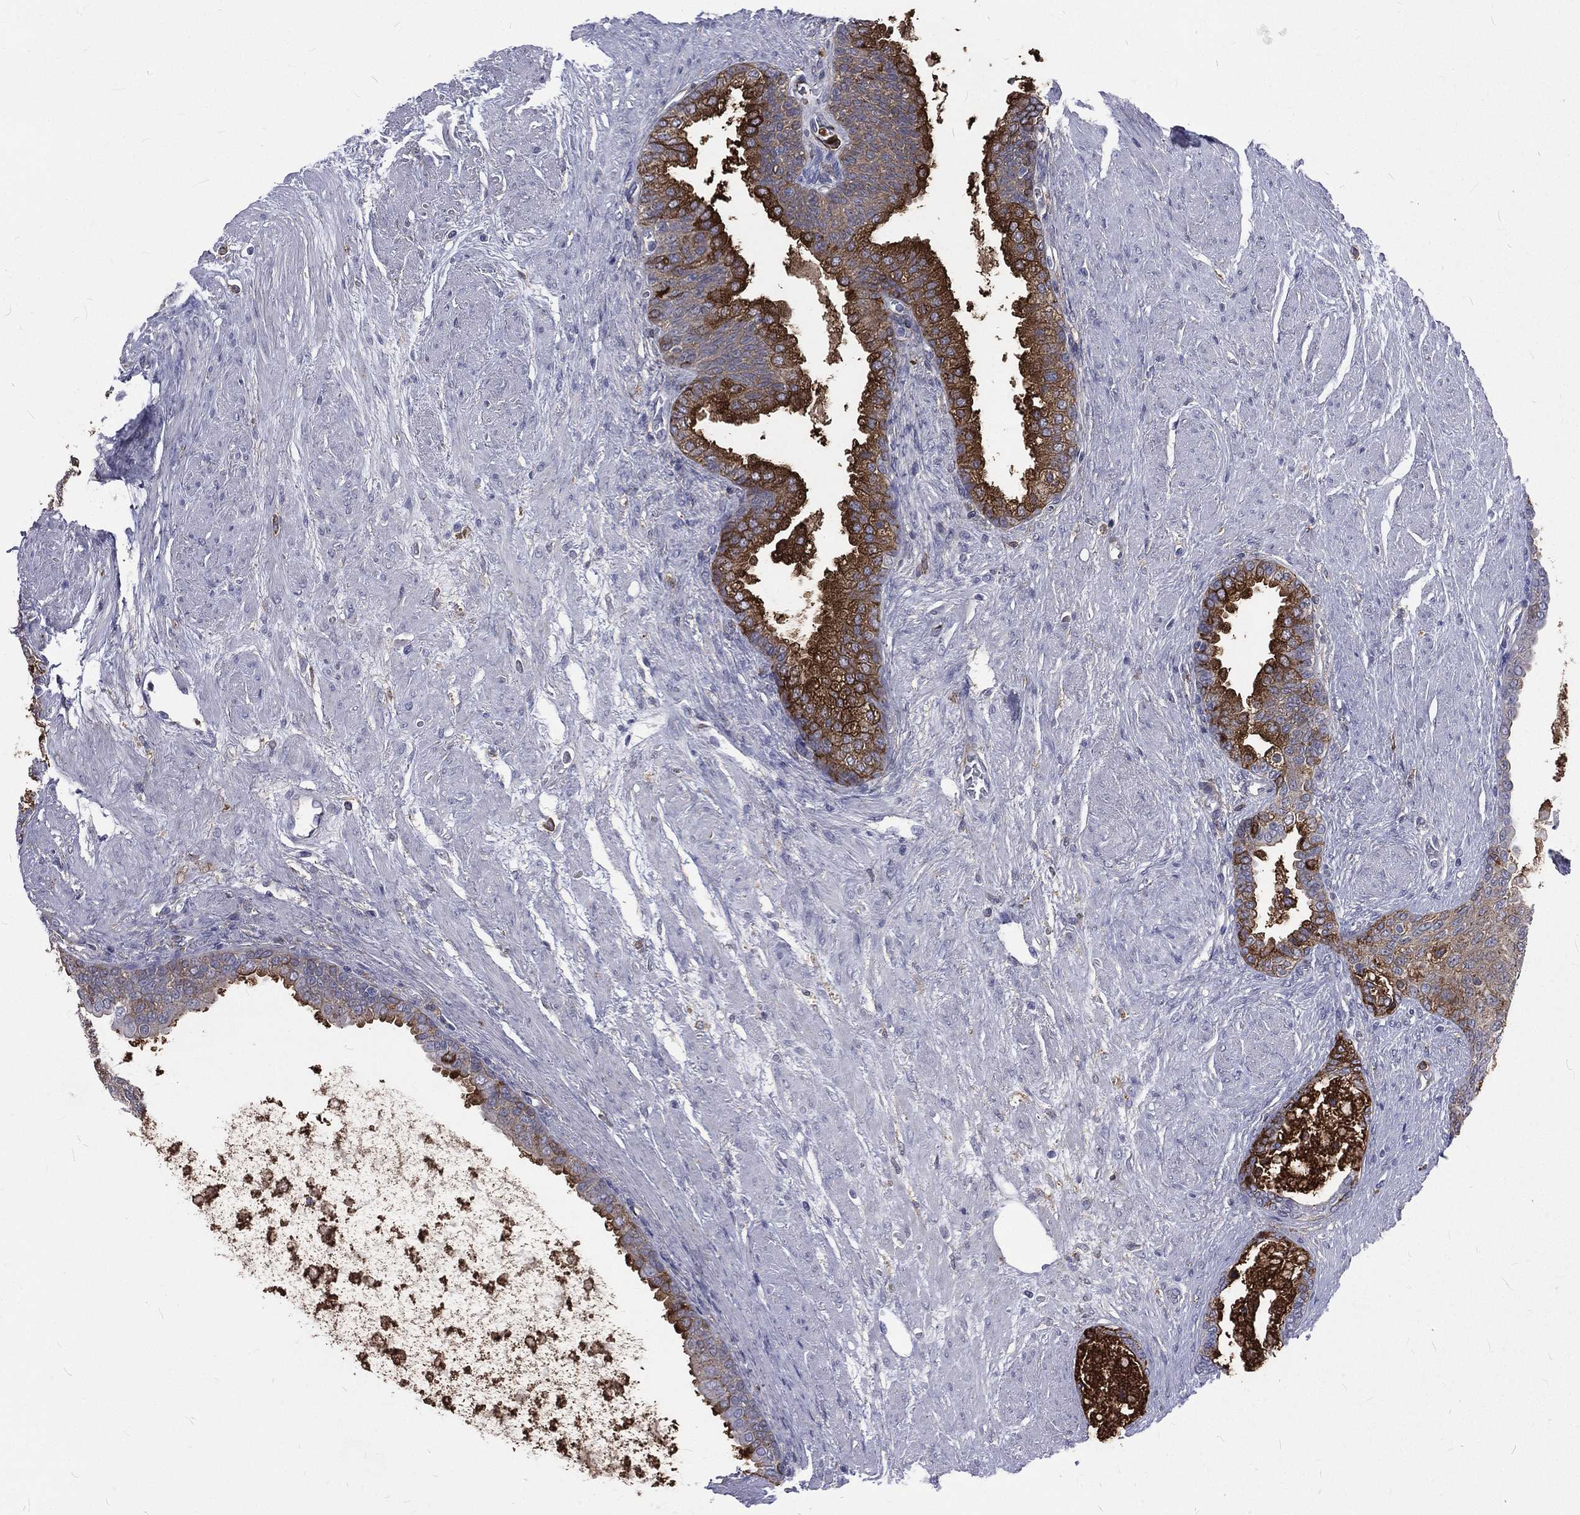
{"staining": {"intensity": "strong", "quantity": "25%-75%", "location": "cytoplasmic/membranous"}, "tissue": "prostate cancer", "cell_type": "Tumor cells", "image_type": "cancer", "snomed": [{"axis": "morphology", "description": "Adenocarcinoma, NOS"}, {"axis": "topography", "description": "Prostate and seminal vesicle, NOS"}, {"axis": "topography", "description": "Prostate"}], "caption": "Immunohistochemical staining of human prostate adenocarcinoma reveals high levels of strong cytoplasmic/membranous protein staining in about 25%-75% of tumor cells.", "gene": "BASP1", "patient": {"sex": "male", "age": 62}}